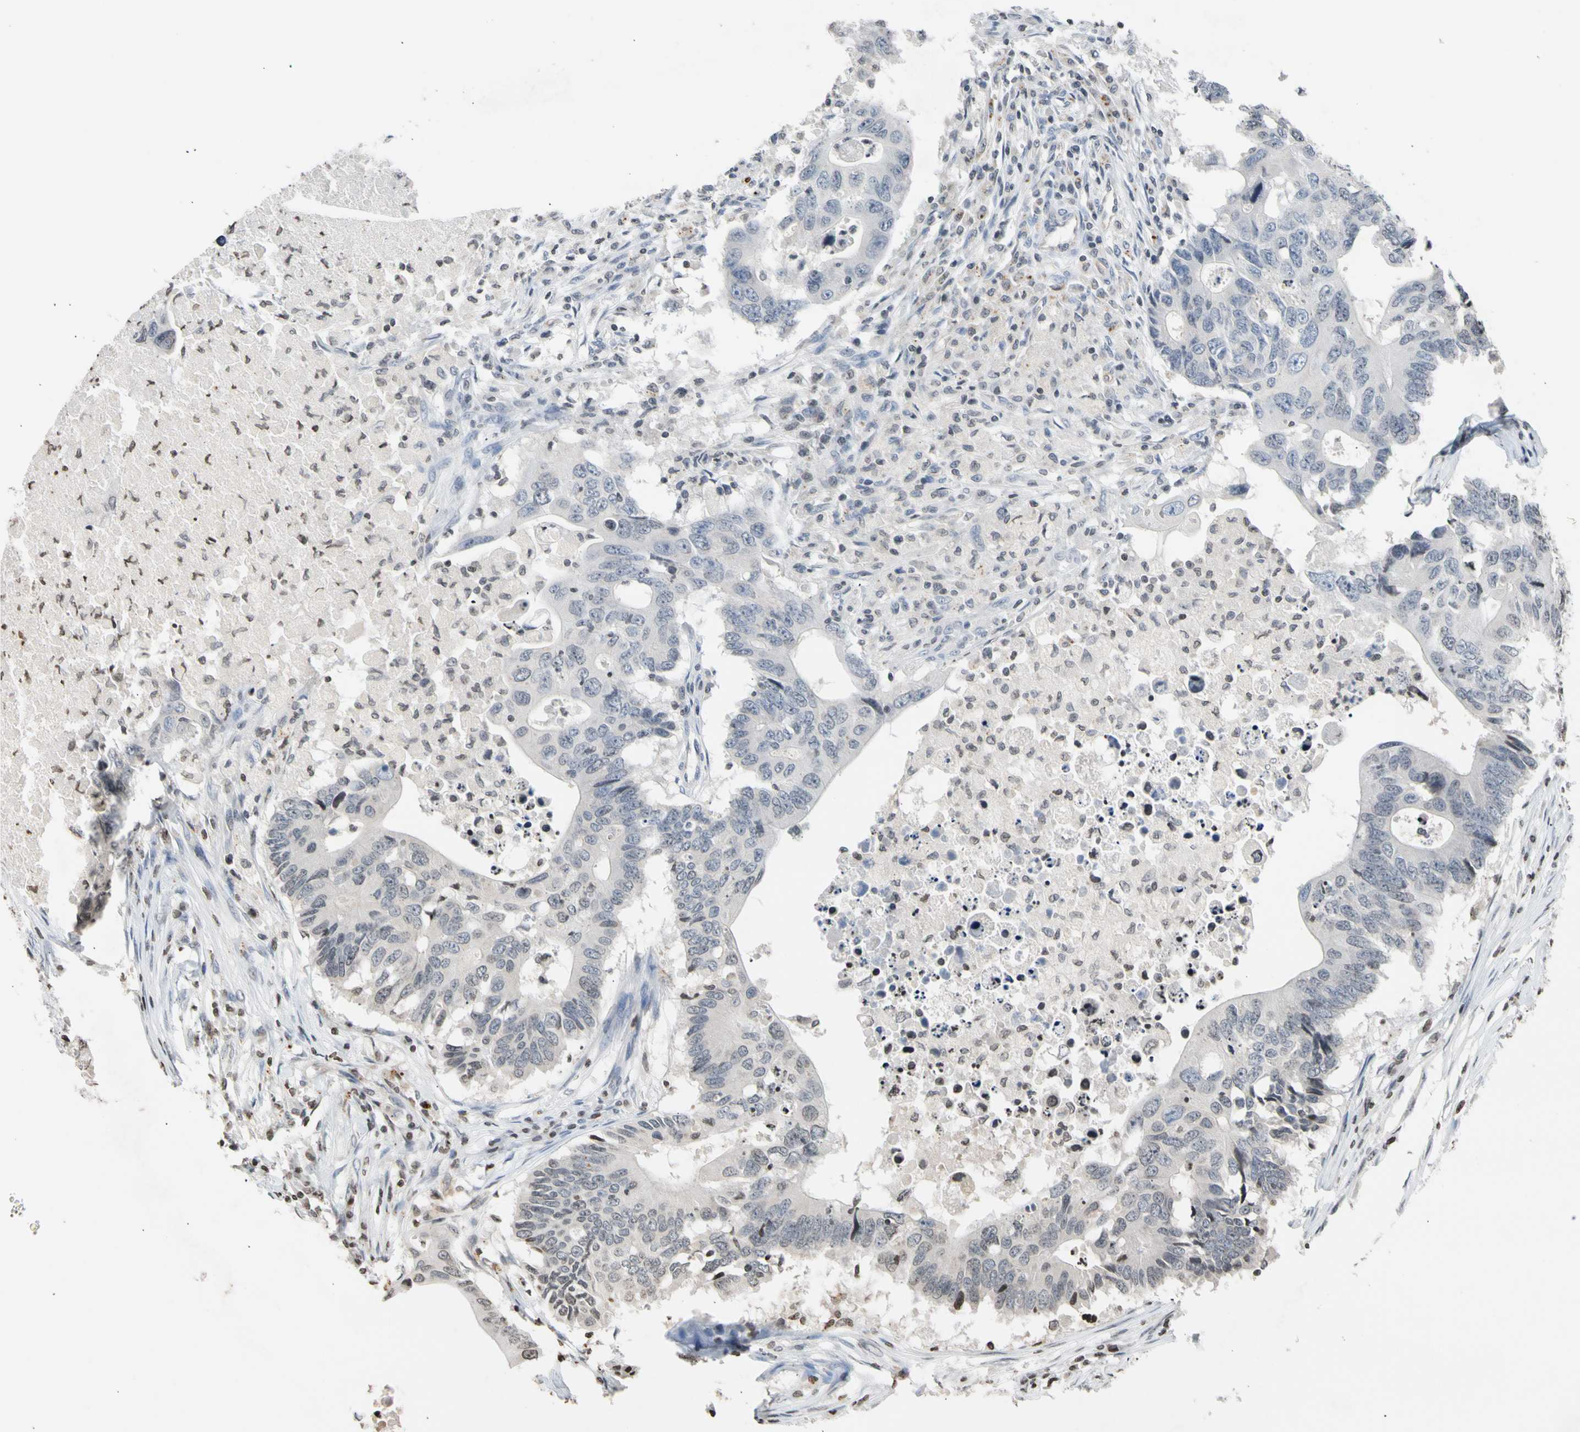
{"staining": {"intensity": "negative", "quantity": "none", "location": "none"}, "tissue": "colorectal cancer", "cell_type": "Tumor cells", "image_type": "cancer", "snomed": [{"axis": "morphology", "description": "Adenocarcinoma, NOS"}, {"axis": "topography", "description": "Colon"}], "caption": "Immunohistochemical staining of human colorectal adenocarcinoma demonstrates no significant positivity in tumor cells. (Brightfield microscopy of DAB IHC at high magnification).", "gene": "GPX4", "patient": {"sex": "male", "age": 71}}